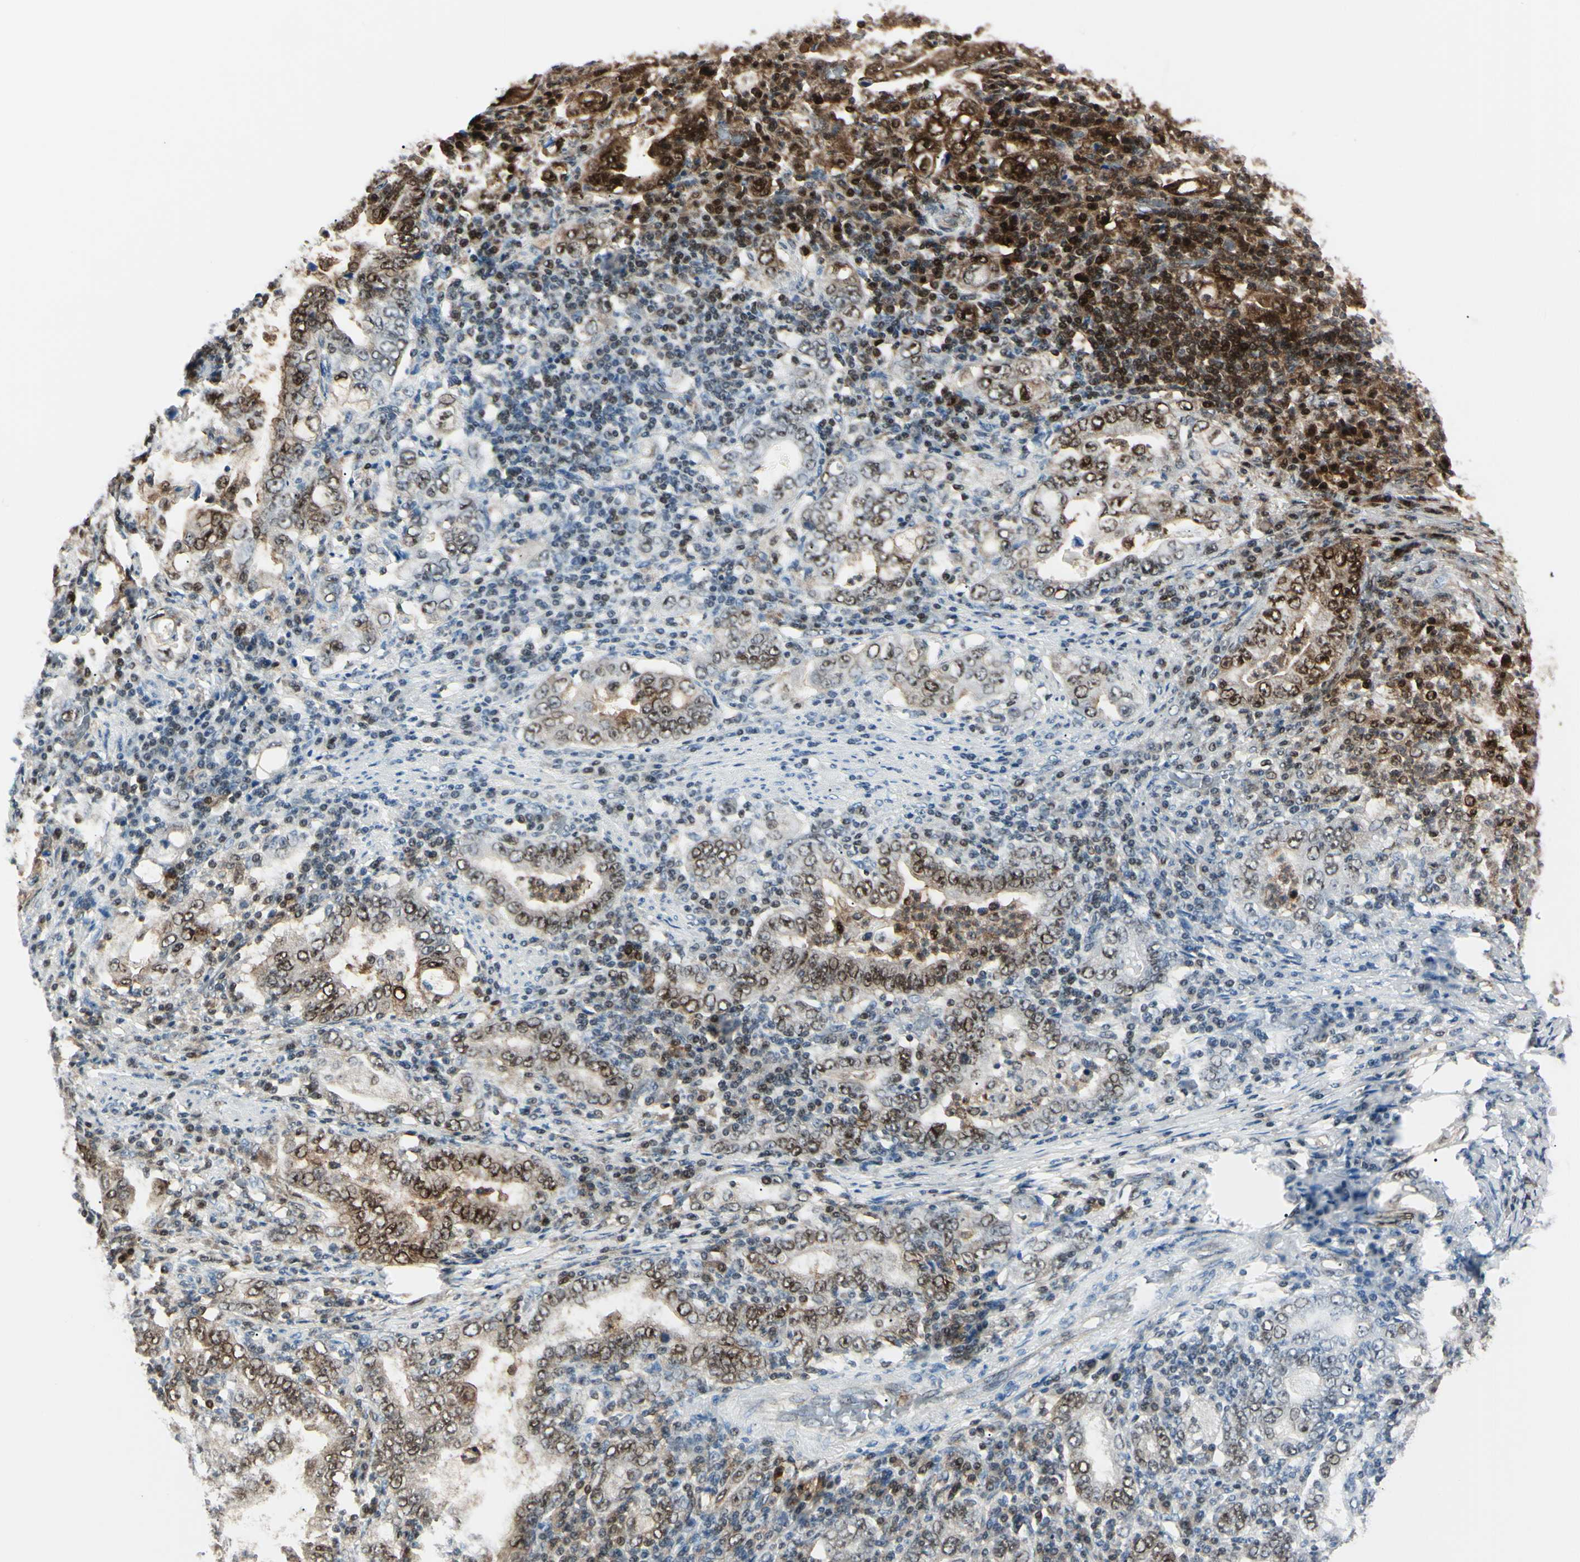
{"staining": {"intensity": "strong", "quantity": "25%-75%", "location": "cytoplasmic/membranous,nuclear"}, "tissue": "stomach cancer", "cell_type": "Tumor cells", "image_type": "cancer", "snomed": [{"axis": "morphology", "description": "Normal tissue, NOS"}, {"axis": "morphology", "description": "Adenocarcinoma, NOS"}, {"axis": "topography", "description": "Esophagus"}, {"axis": "topography", "description": "Stomach, upper"}, {"axis": "topography", "description": "Peripheral nerve tissue"}], "caption": "Protein staining of stomach adenocarcinoma tissue shows strong cytoplasmic/membranous and nuclear staining in approximately 25%-75% of tumor cells.", "gene": "PGK1", "patient": {"sex": "male", "age": 62}}